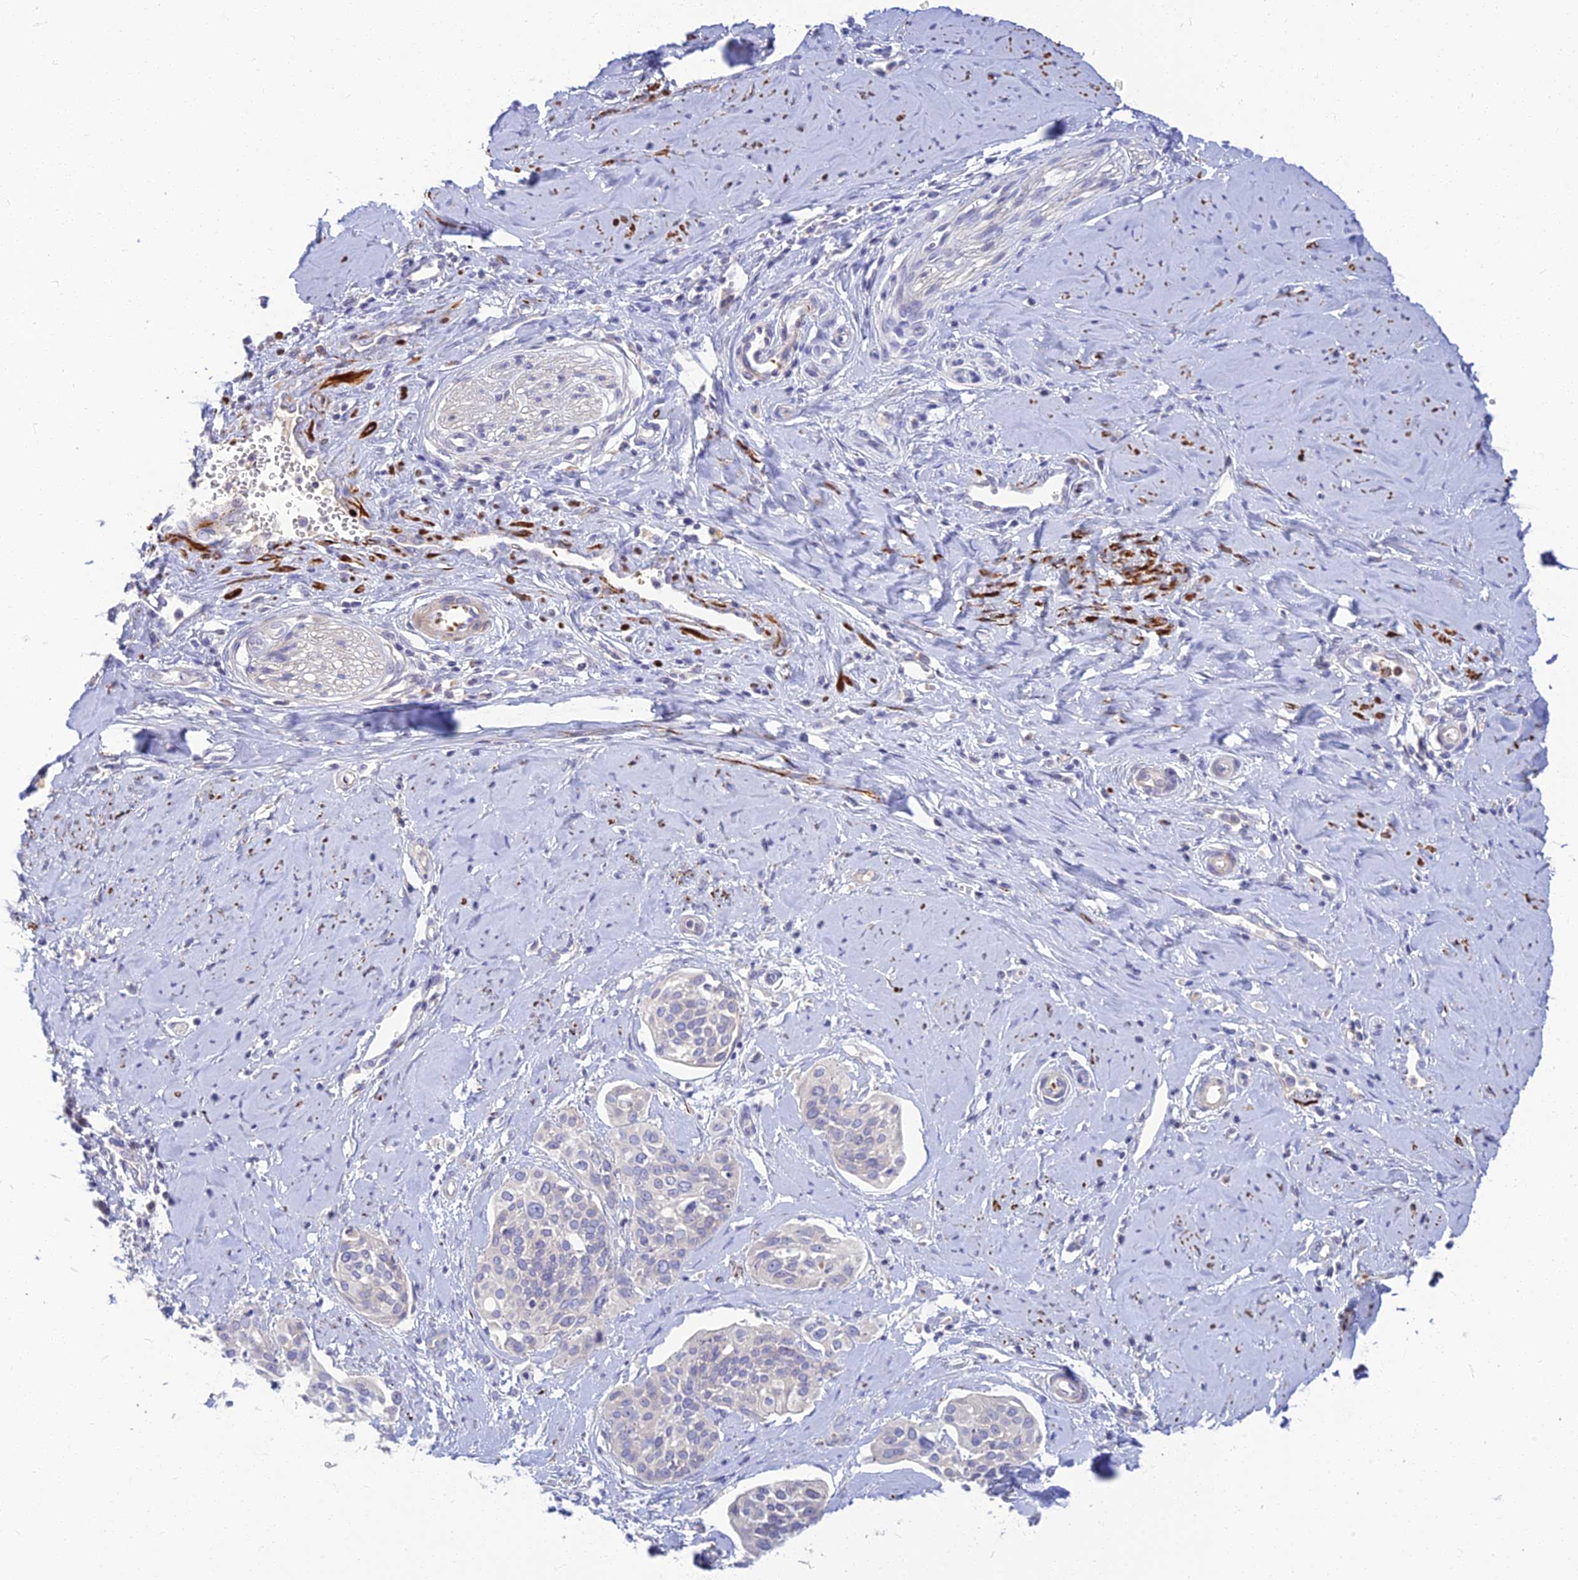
{"staining": {"intensity": "negative", "quantity": "none", "location": "none"}, "tissue": "cervical cancer", "cell_type": "Tumor cells", "image_type": "cancer", "snomed": [{"axis": "morphology", "description": "Squamous cell carcinoma, NOS"}, {"axis": "topography", "description": "Cervix"}], "caption": "A micrograph of human cervical cancer is negative for staining in tumor cells.", "gene": "CLIP4", "patient": {"sex": "female", "age": 44}}